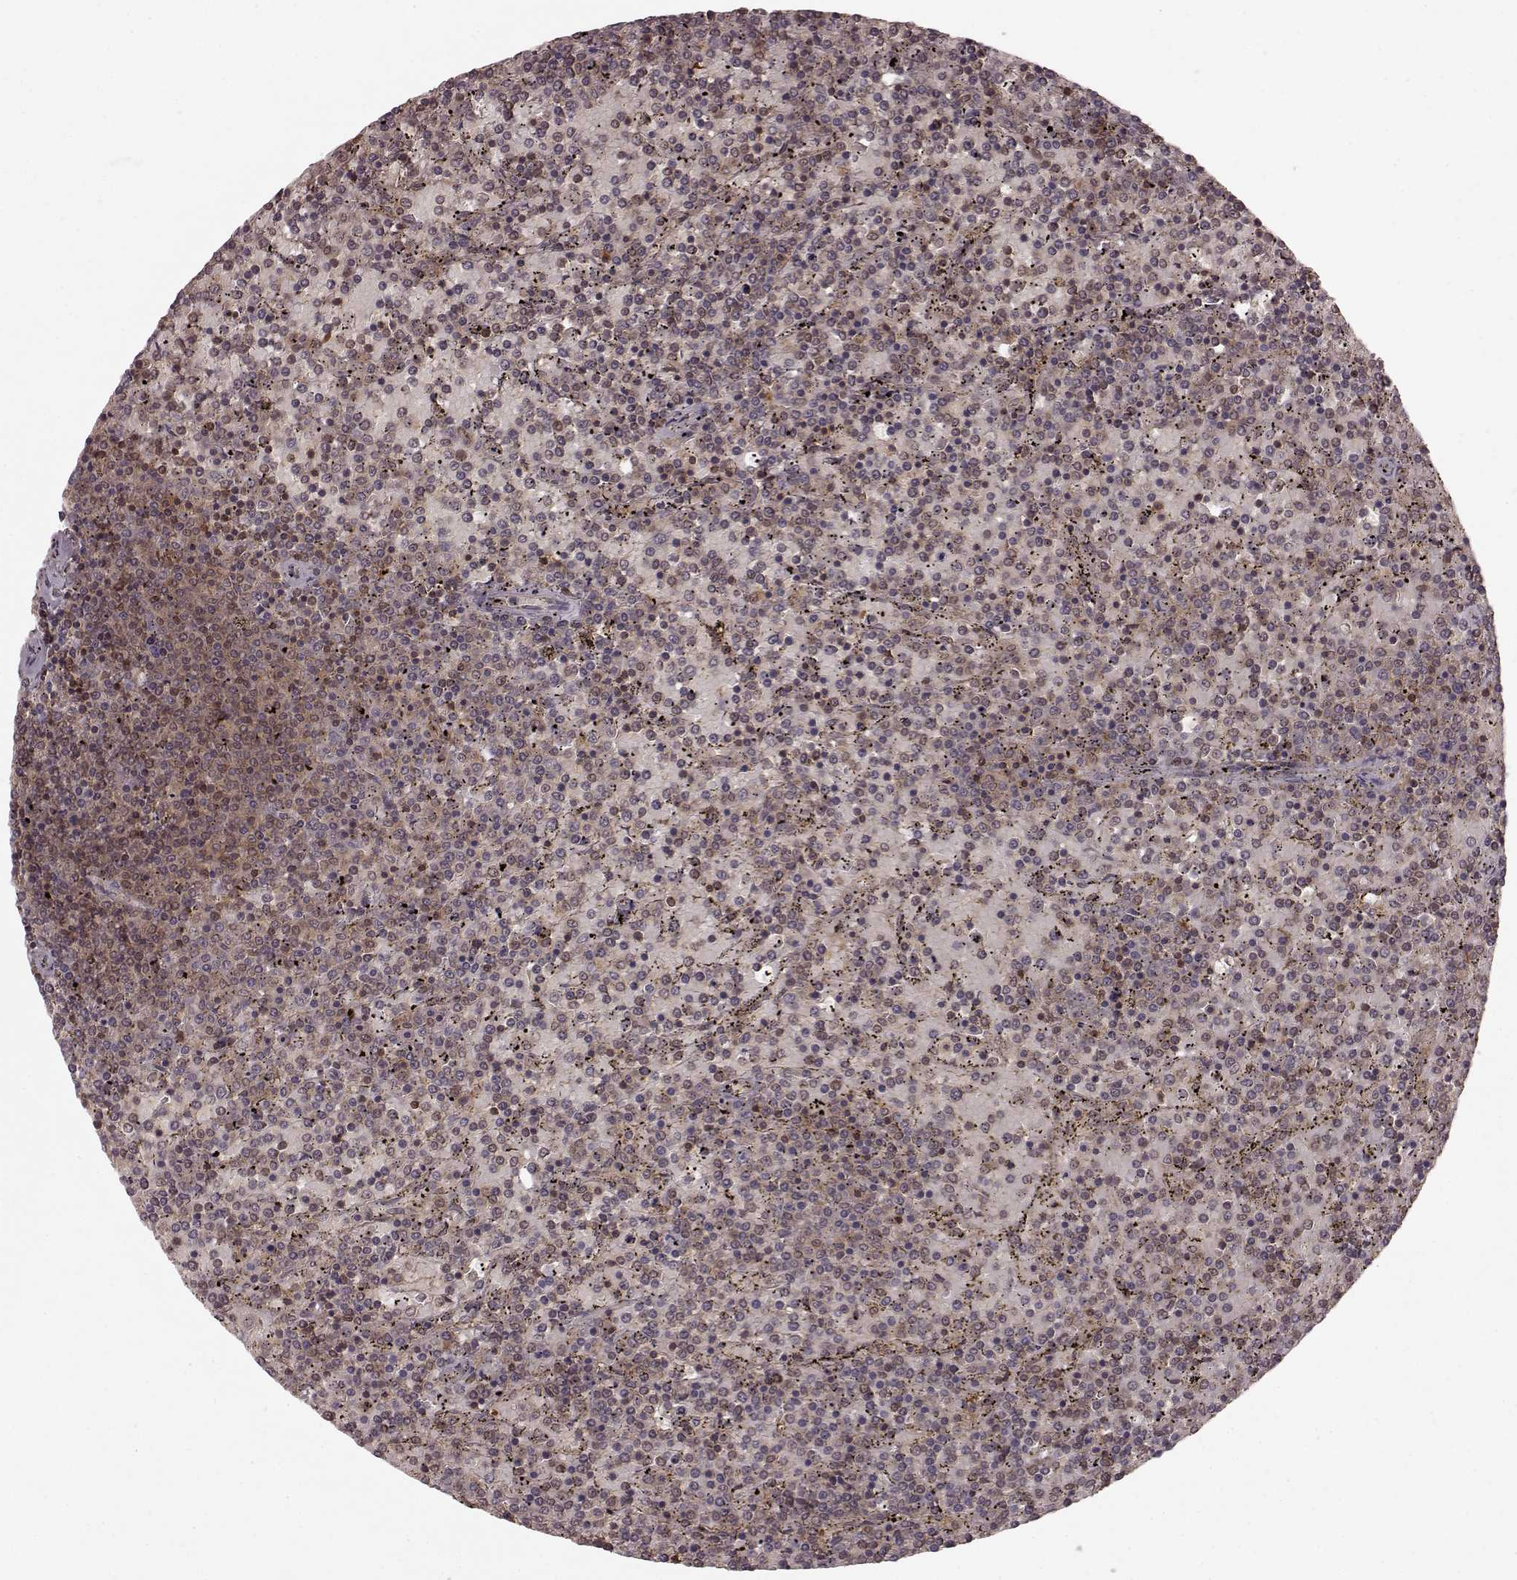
{"staining": {"intensity": "weak", "quantity": "<25%", "location": "cytoplasmic/membranous"}, "tissue": "lymphoma", "cell_type": "Tumor cells", "image_type": "cancer", "snomed": [{"axis": "morphology", "description": "Malignant lymphoma, non-Hodgkin's type, Low grade"}, {"axis": "topography", "description": "Spleen"}], "caption": "Tumor cells show no significant protein expression in lymphoma.", "gene": "GSS", "patient": {"sex": "female", "age": 77}}